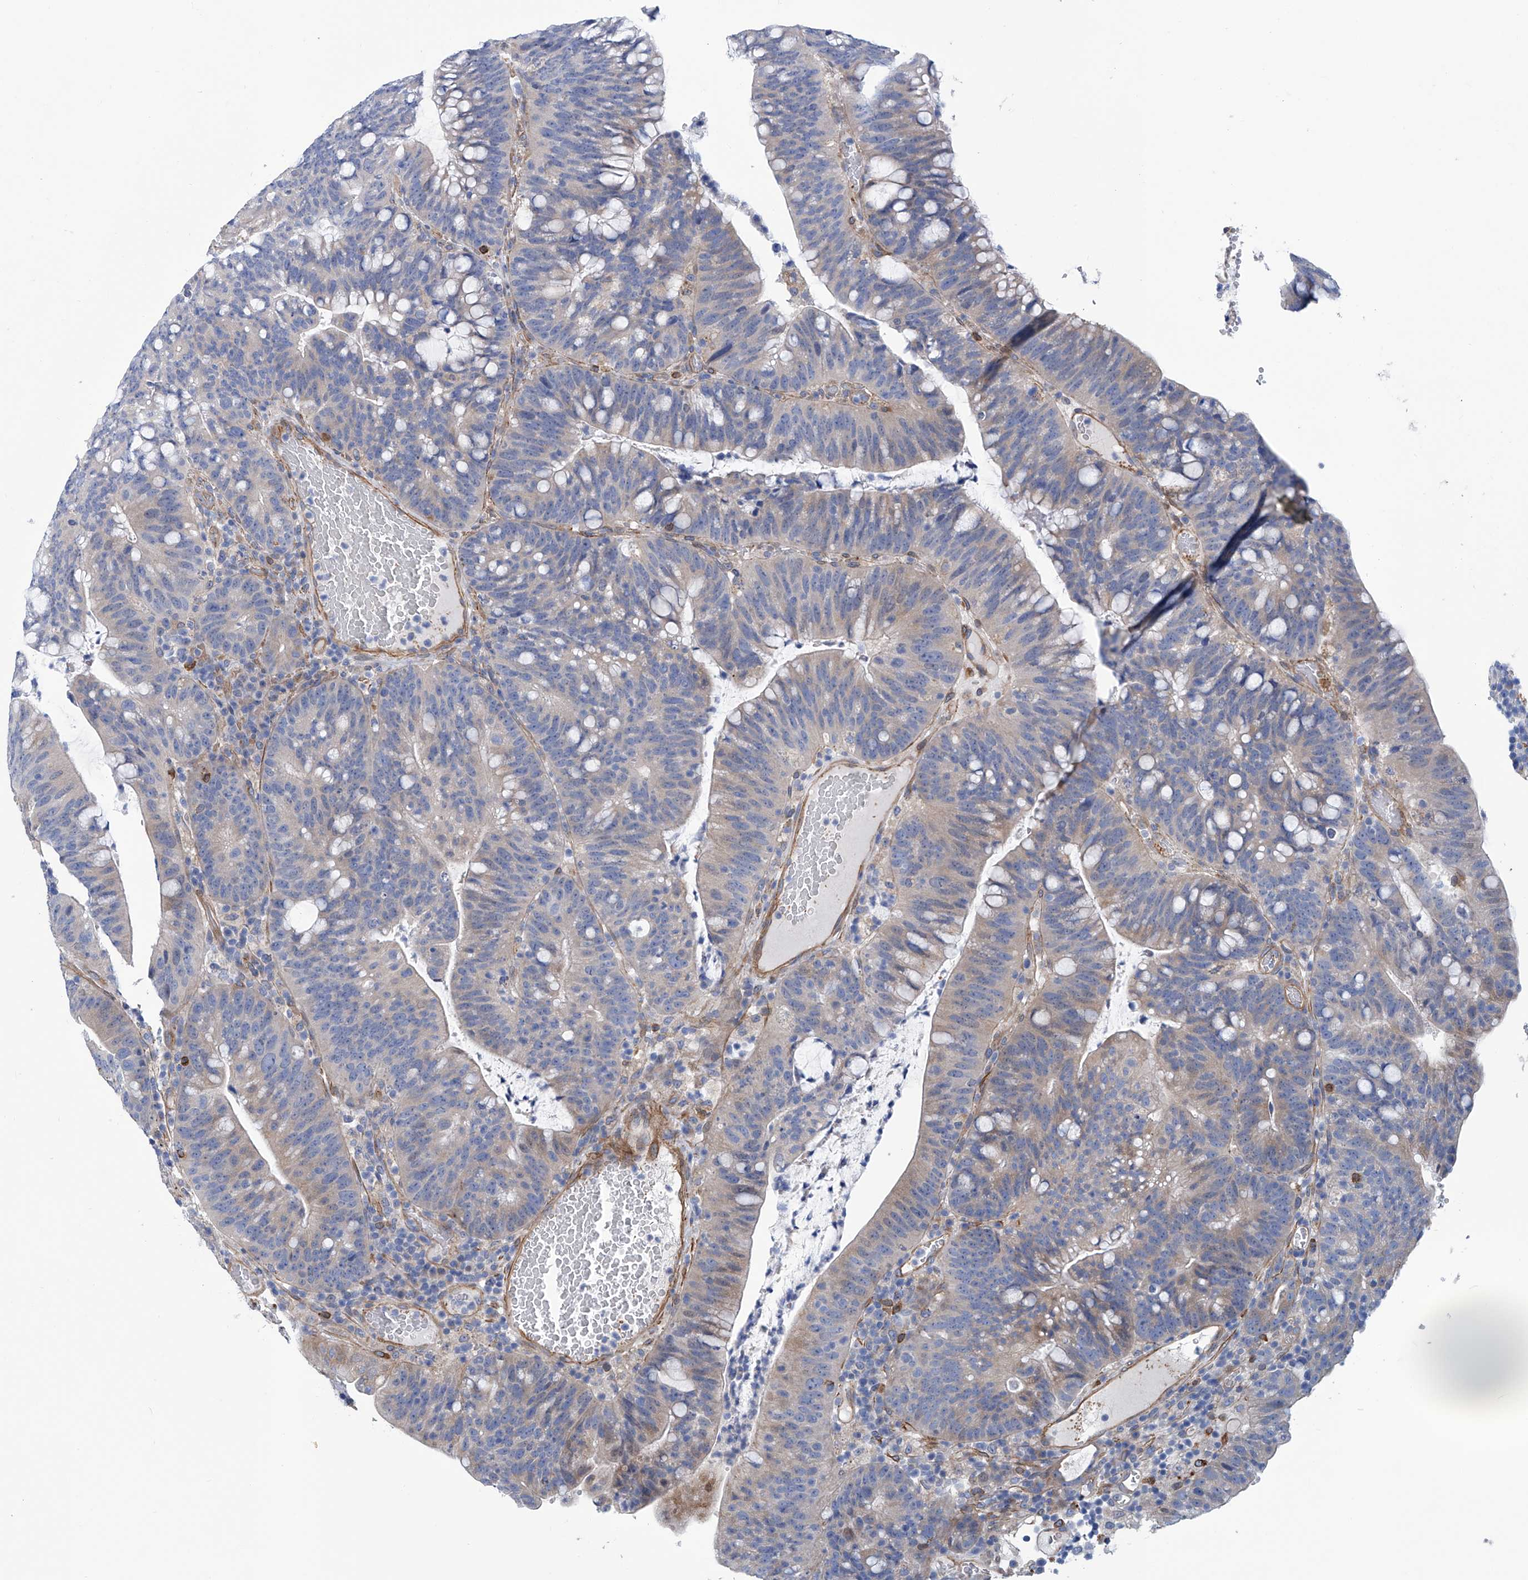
{"staining": {"intensity": "weak", "quantity": "<25%", "location": "cytoplasmic/membranous"}, "tissue": "colorectal cancer", "cell_type": "Tumor cells", "image_type": "cancer", "snomed": [{"axis": "morphology", "description": "Adenocarcinoma, NOS"}, {"axis": "topography", "description": "Colon"}], "caption": "Immunohistochemical staining of human colorectal cancer shows no significant staining in tumor cells. (DAB immunohistochemistry, high magnification).", "gene": "TNN", "patient": {"sex": "female", "age": 66}}